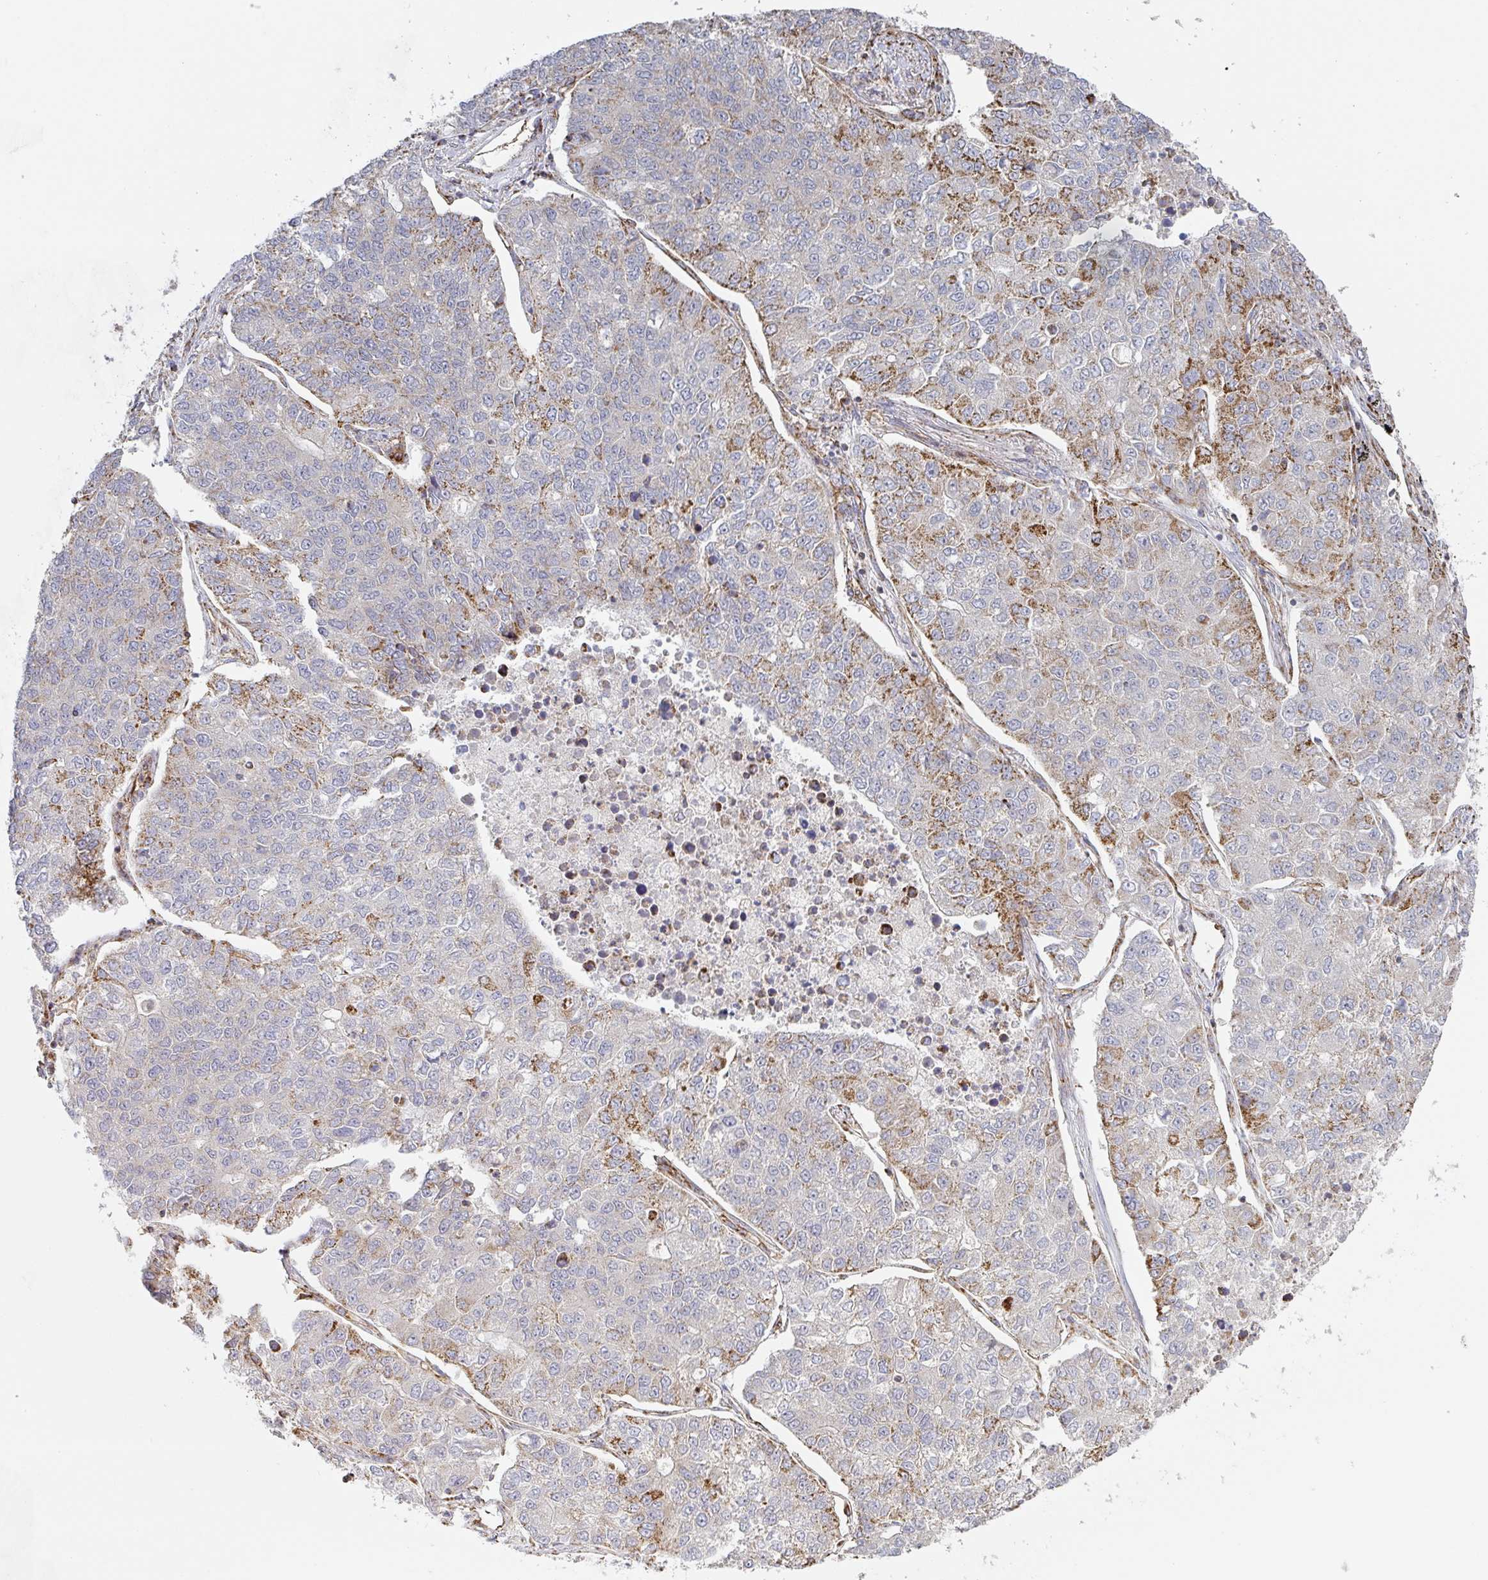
{"staining": {"intensity": "moderate", "quantity": "<25%", "location": "cytoplasmic/membranous"}, "tissue": "lung cancer", "cell_type": "Tumor cells", "image_type": "cancer", "snomed": [{"axis": "morphology", "description": "Adenocarcinoma, NOS"}, {"axis": "topography", "description": "Lung"}], "caption": "An immunohistochemistry photomicrograph of tumor tissue is shown. Protein staining in brown highlights moderate cytoplasmic/membranous positivity in lung adenocarcinoma within tumor cells. The staining was performed using DAB, with brown indicating positive protein expression. Nuclei are stained blue with hematoxylin.", "gene": "ZNF526", "patient": {"sex": "male", "age": 49}}